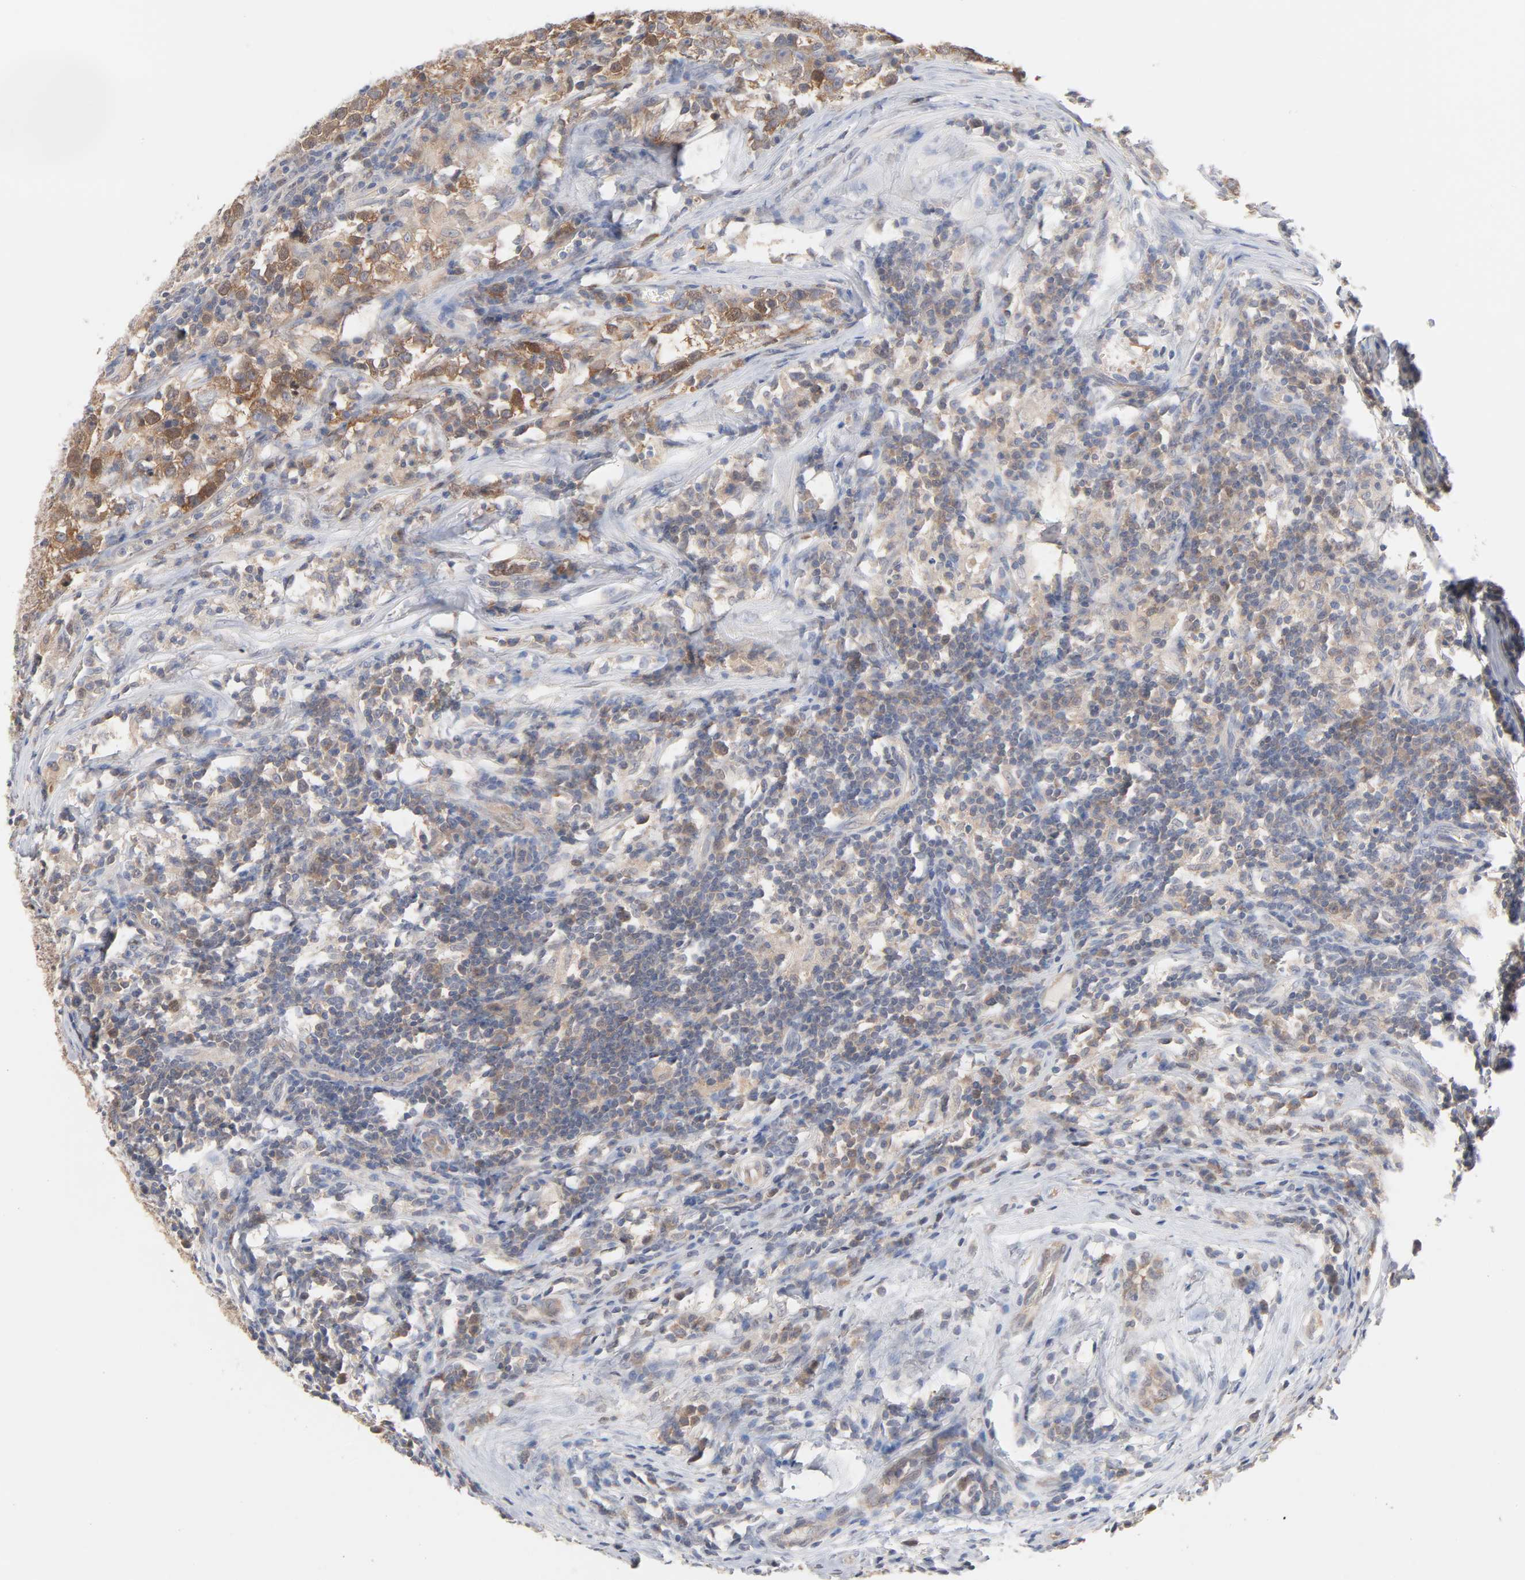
{"staining": {"intensity": "moderate", "quantity": ">75%", "location": "cytoplasmic/membranous"}, "tissue": "testis cancer", "cell_type": "Tumor cells", "image_type": "cancer", "snomed": [{"axis": "morphology", "description": "Seminoma, NOS"}, {"axis": "topography", "description": "Testis"}], "caption": "Testis cancer stained with DAB (3,3'-diaminobenzidine) IHC displays medium levels of moderate cytoplasmic/membranous positivity in approximately >75% of tumor cells. (Stains: DAB in brown, nuclei in blue, Microscopy: brightfield microscopy at high magnification).", "gene": "UBL4A", "patient": {"sex": "male", "age": 43}}